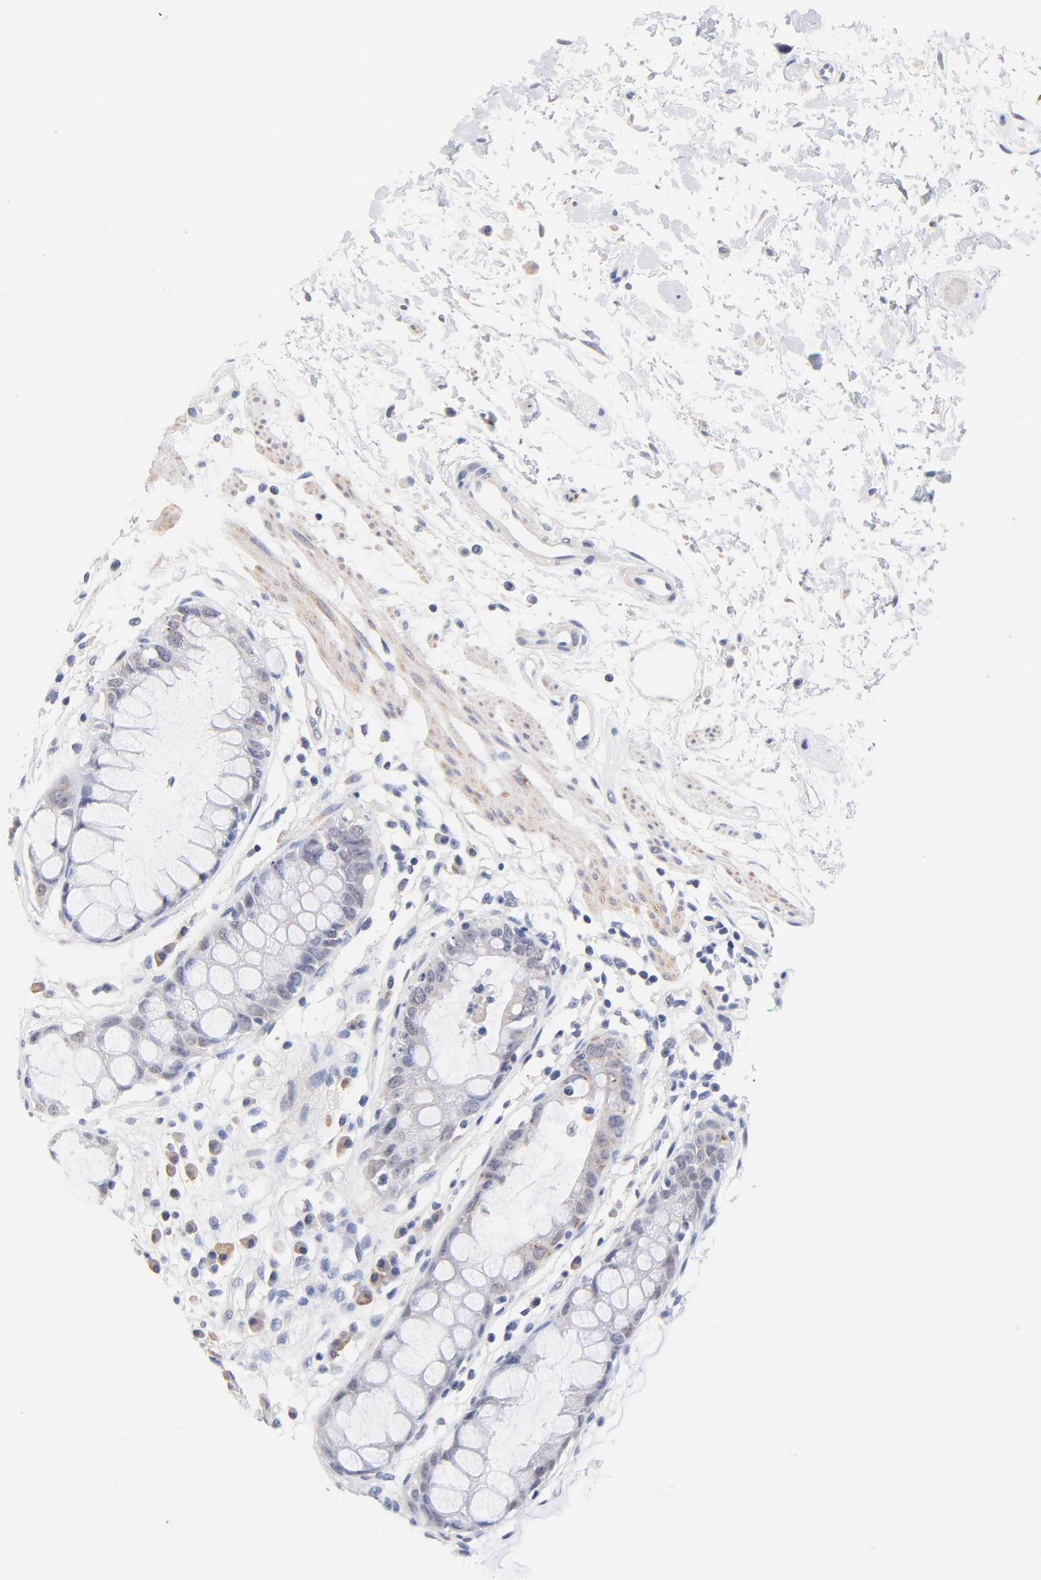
{"staining": {"intensity": "weak", "quantity": "<25%", "location": "cytoplasmic/membranous"}, "tissue": "rectum", "cell_type": "Glandular cells", "image_type": "normal", "snomed": [{"axis": "morphology", "description": "Normal tissue, NOS"}, {"axis": "morphology", "description": "Adenocarcinoma, NOS"}, {"axis": "topography", "description": "Rectum"}], "caption": "Unremarkable rectum was stained to show a protein in brown. There is no significant positivity in glandular cells. (IHC, brightfield microscopy, high magnification).", "gene": "TWNK", "patient": {"sex": "female", "age": 65}}